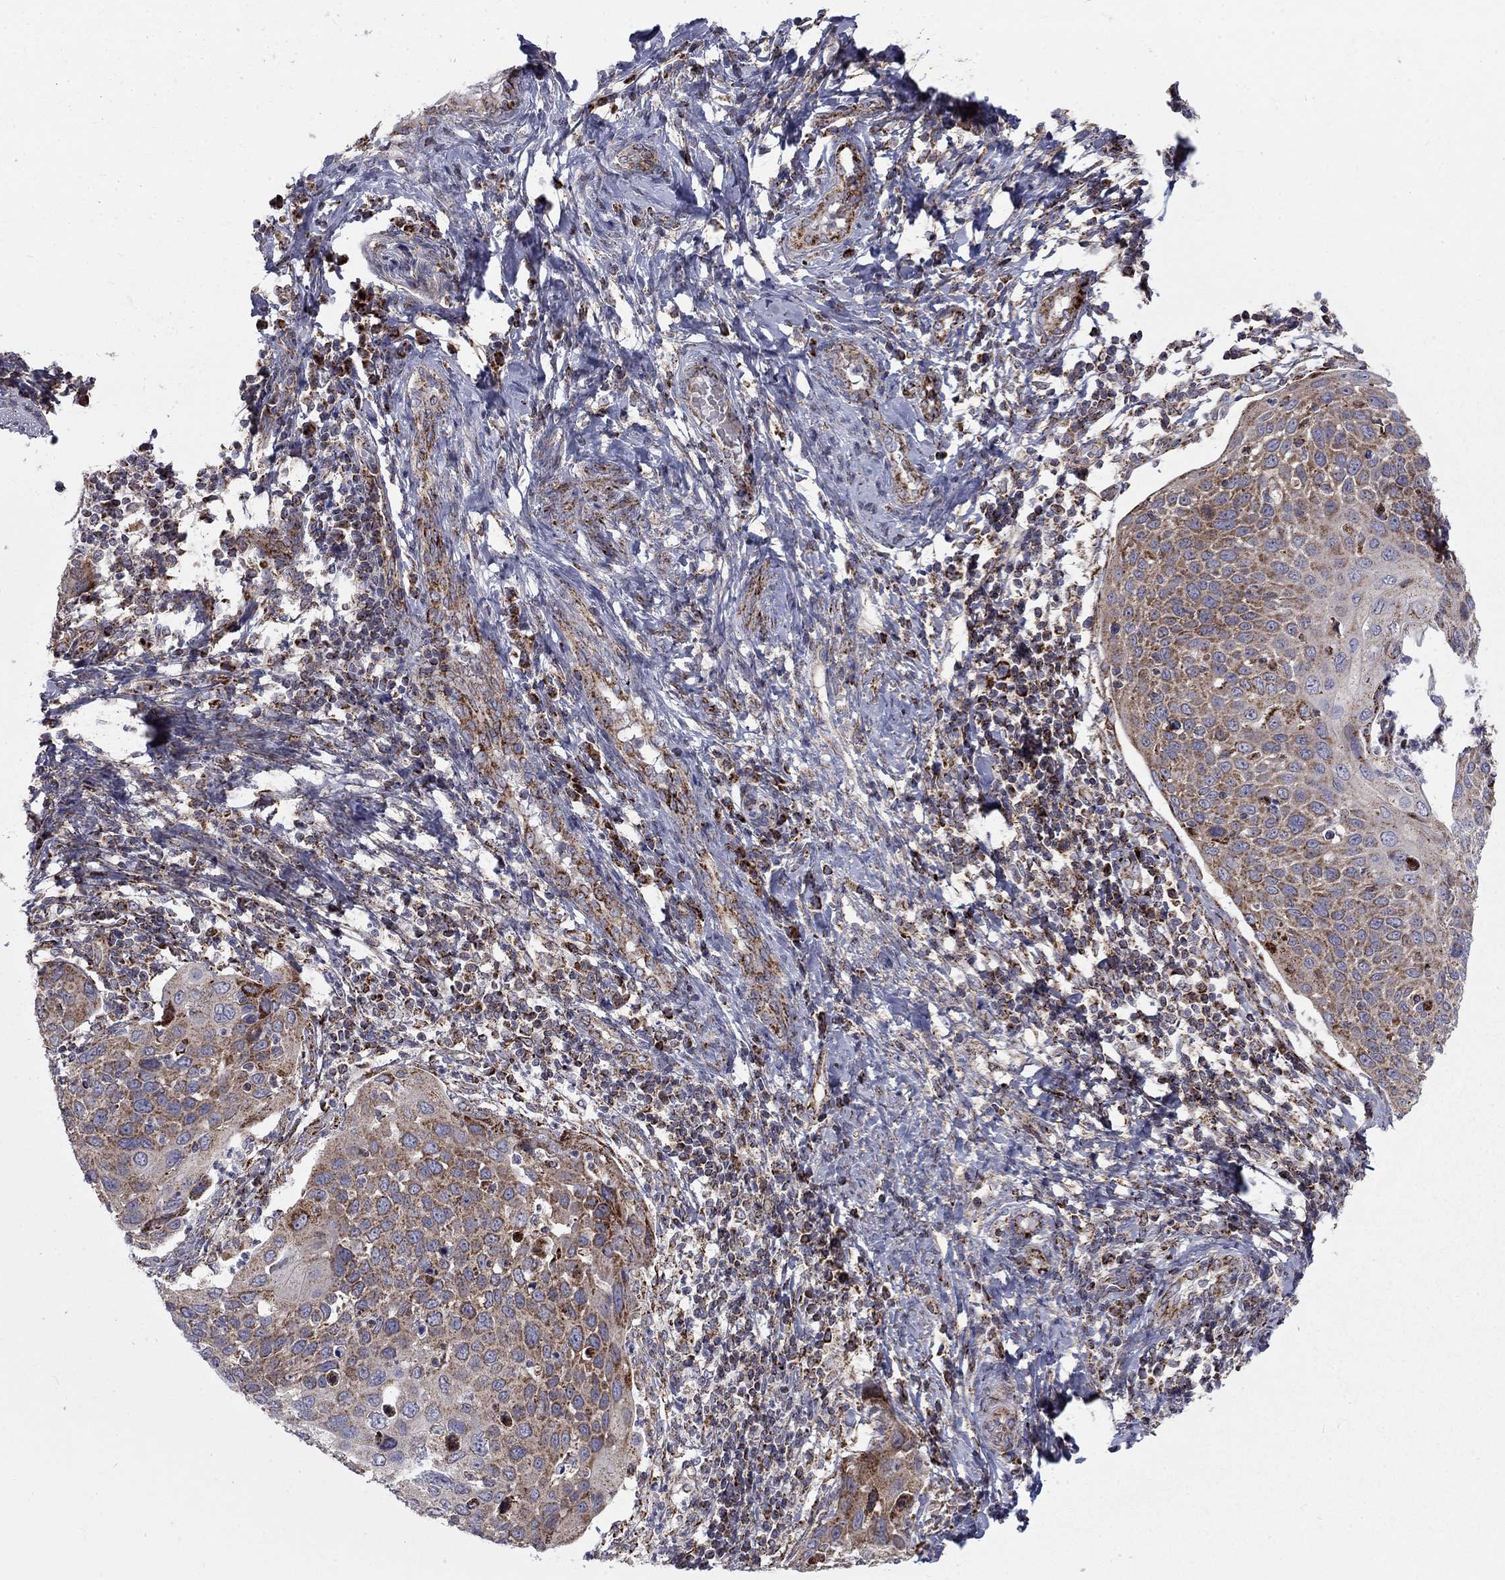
{"staining": {"intensity": "weak", "quantity": ">75%", "location": "cytoplasmic/membranous"}, "tissue": "cervical cancer", "cell_type": "Tumor cells", "image_type": "cancer", "snomed": [{"axis": "morphology", "description": "Squamous cell carcinoma, NOS"}, {"axis": "topography", "description": "Cervix"}], "caption": "Protein staining of squamous cell carcinoma (cervical) tissue shows weak cytoplasmic/membranous positivity in about >75% of tumor cells.", "gene": "ALDH1B1", "patient": {"sex": "female", "age": 54}}